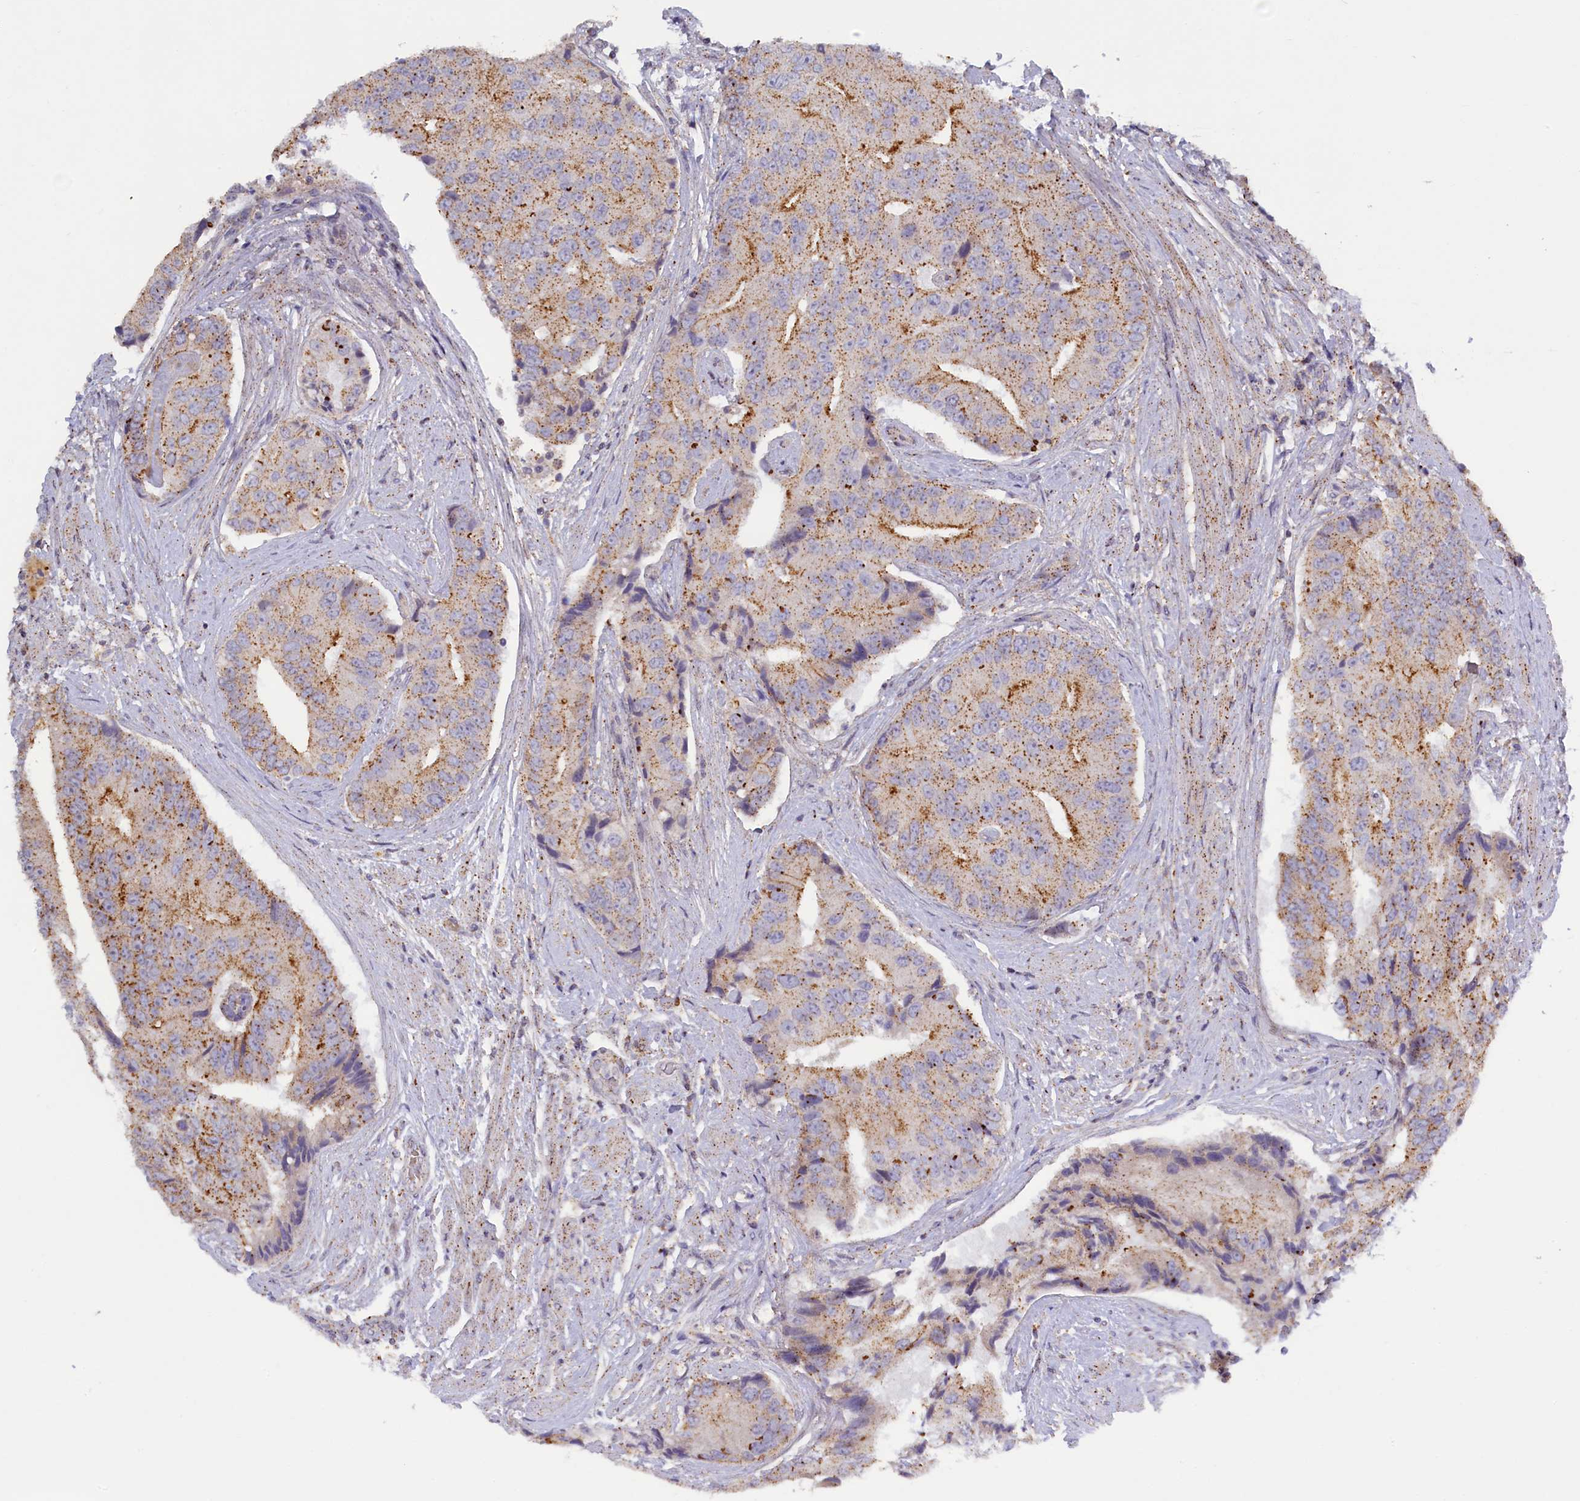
{"staining": {"intensity": "moderate", "quantity": ">75%", "location": "cytoplasmic/membranous"}, "tissue": "prostate cancer", "cell_type": "Tumor cells", "image_type": "cancer", "snomed": [{"axis": "morphology", "description": "Adenocarcinoma, High grade"}, {"axis": "topography", "description": "Prostate"}], "caption": "A photomicrograph showing moderate cytoplasmic/membranous staining in approximately >75% of tumor cells in prostate adenocarcinoma (high-grade), as visualized by brown immunohistochemical staining.", "gene": "HYKK", "patient": {"sex": "male", "age": 70}}